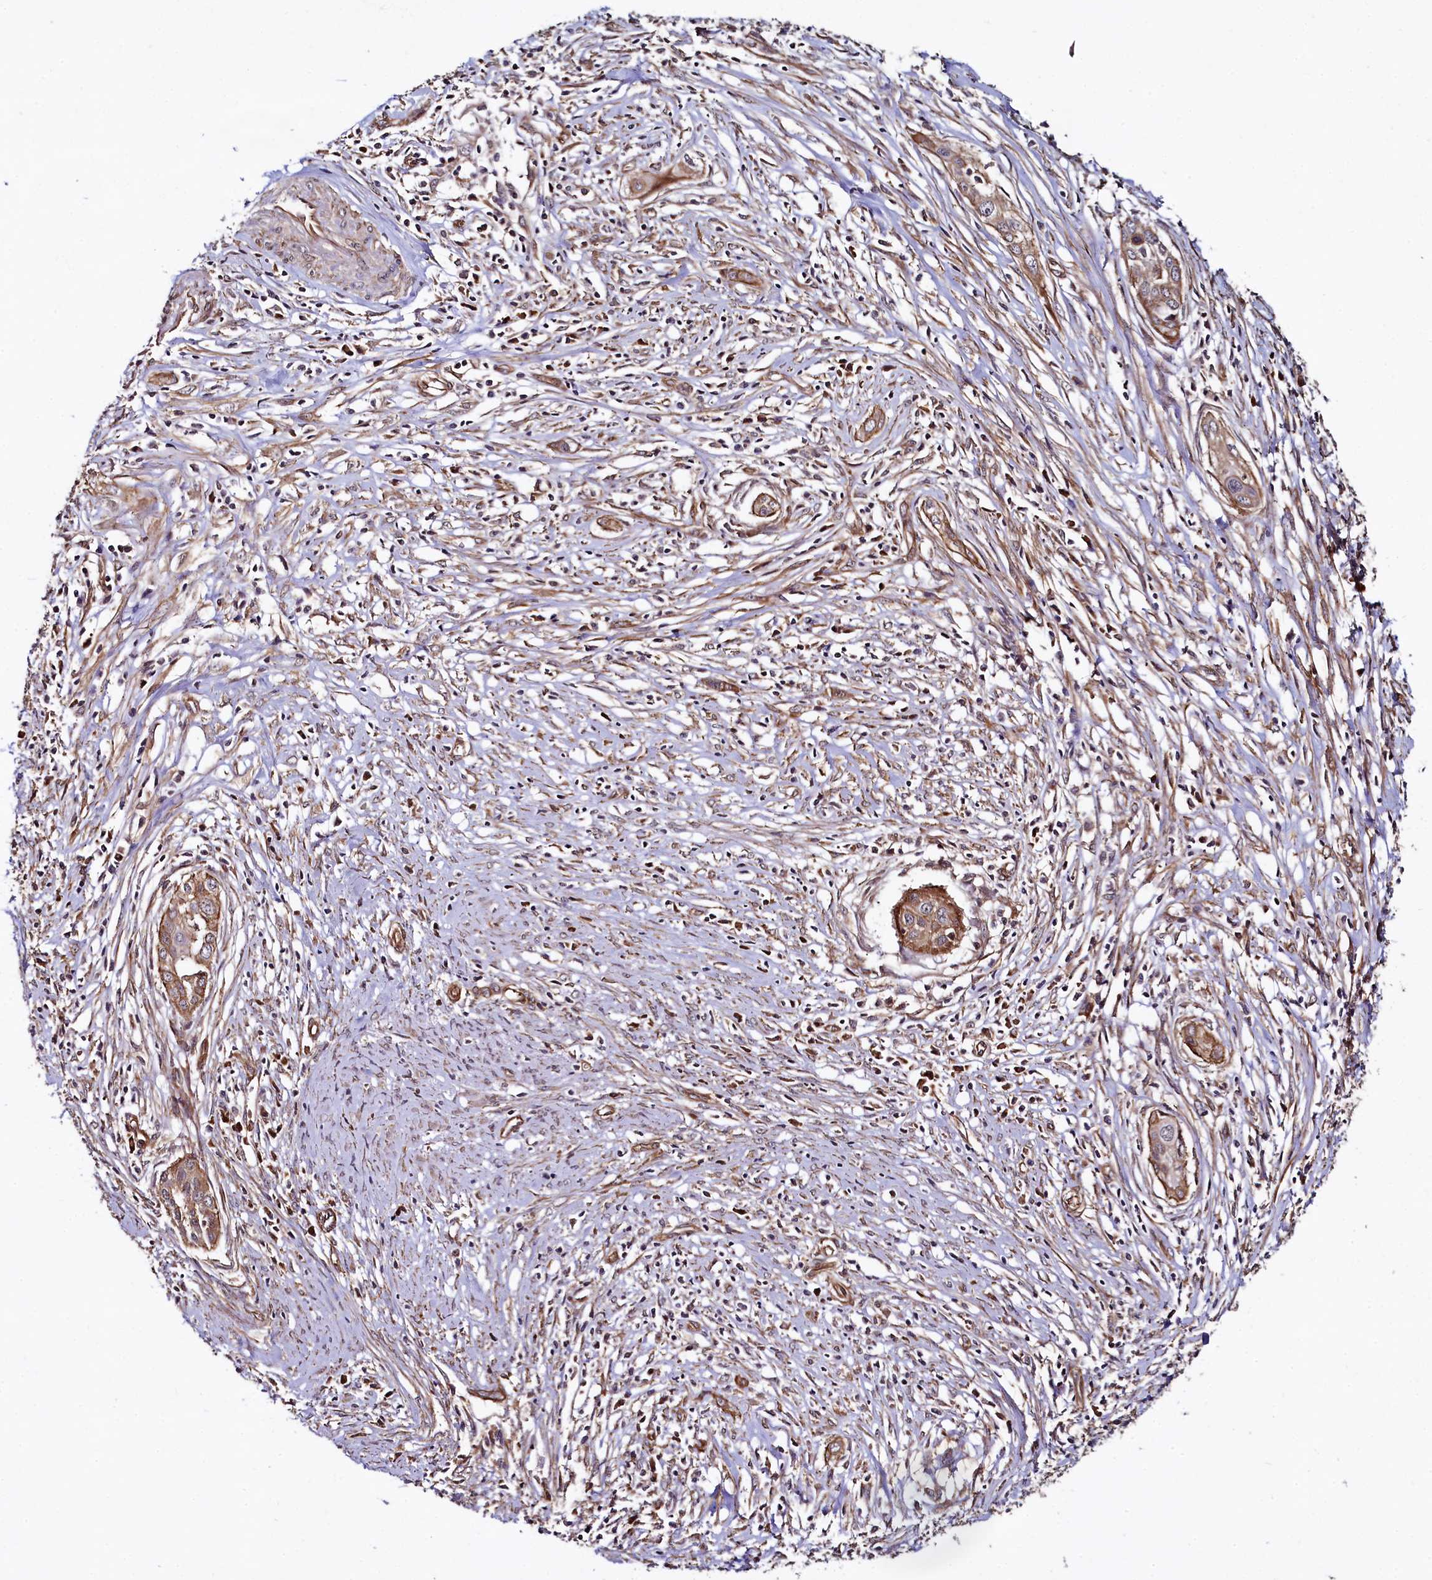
{"staining": {"intensity": "moderate", "quantity": ">75%", "location": "cytoplasmic/membranous"}, "tissue": "cervical cancer", "cell_type": "Tumor cells", "image_type": "cancer", "snomed": [{"axis": "morphology", "description": "Squamous cell carcinoma, NOS"}, {"axis": "topography", "description": "Cervix"}], "caption": "Cervical squamous cell carcinoma stained with IHC reveals moderate cytoplasmic/membranous staining in about >75% of tumor cells.", "gene": "SVIP", "patient": {"sex": "female", "age": 34}}